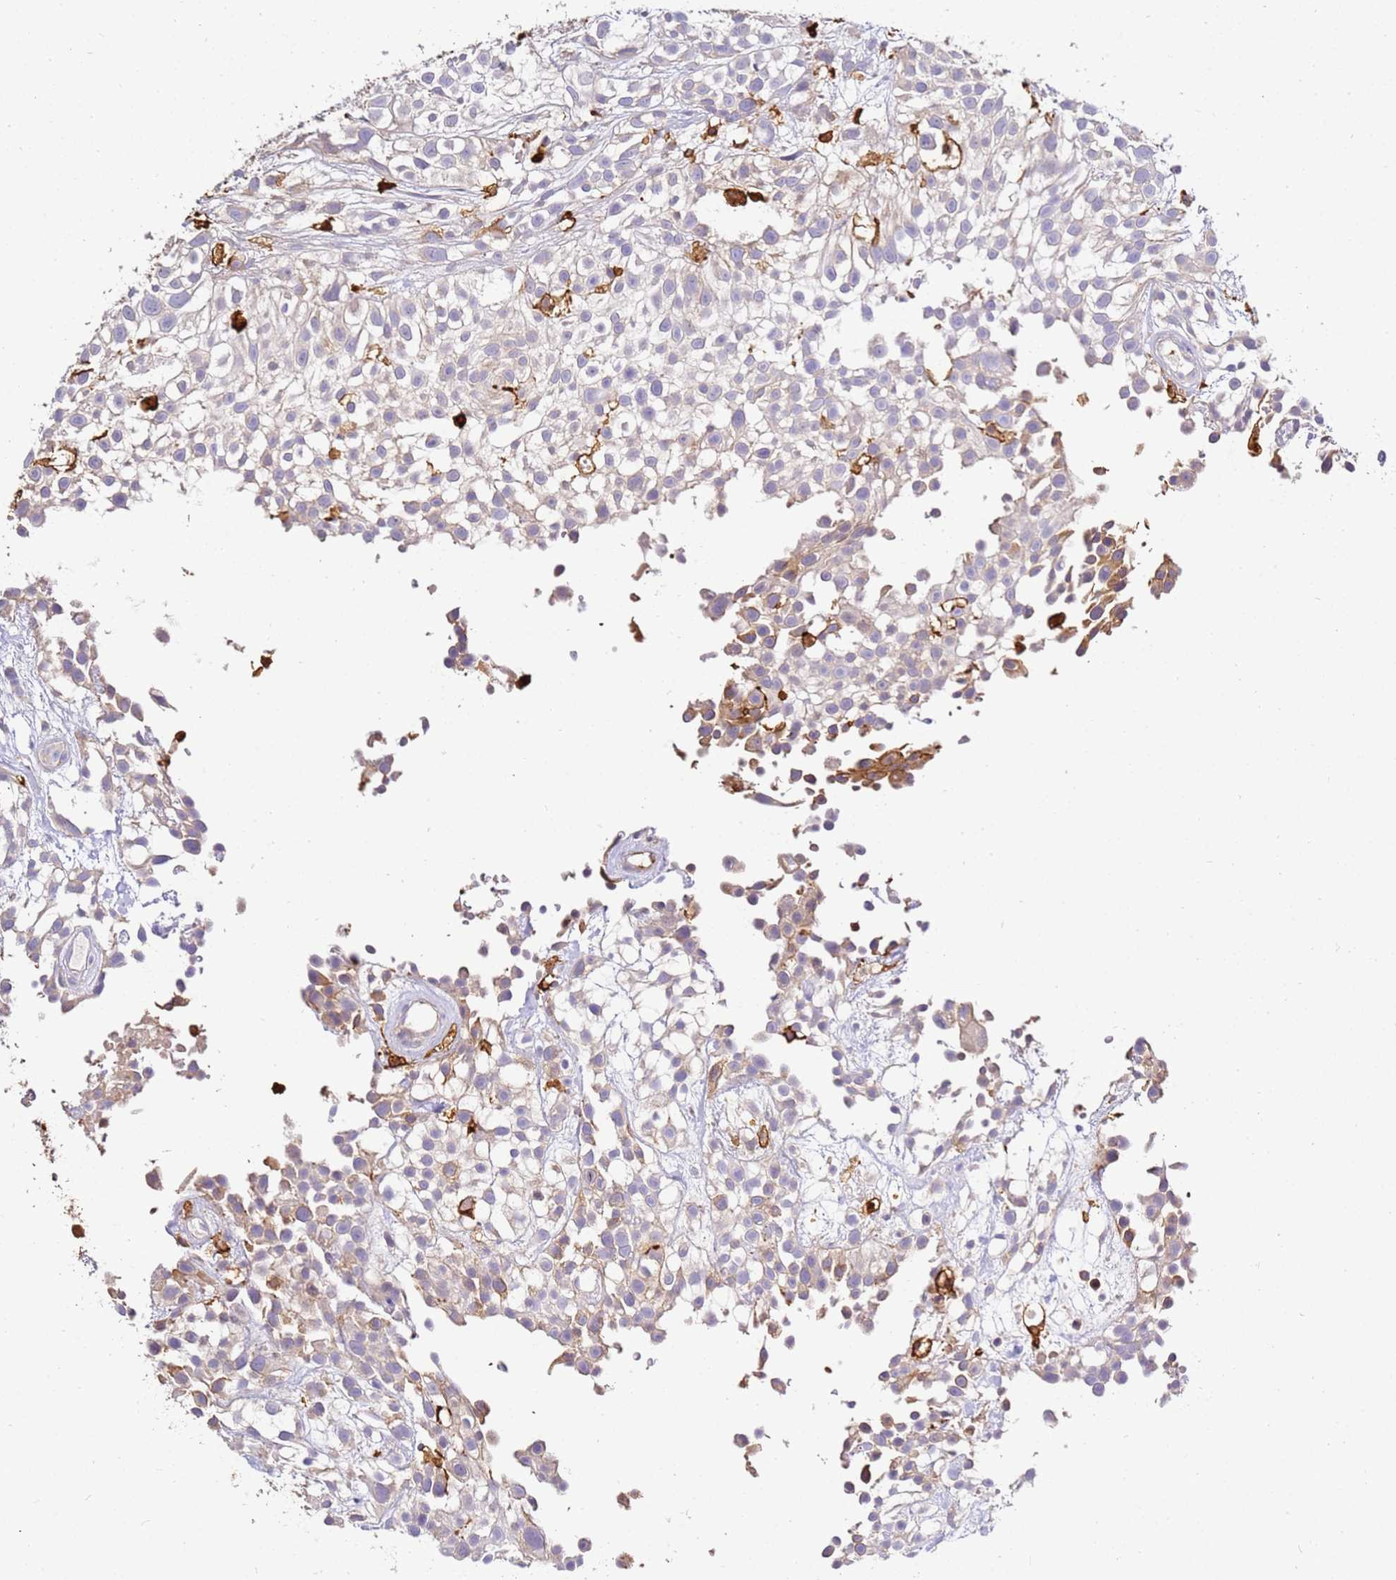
{"staining": {"intensity": "weak", "quantity": "<25%", "location": "cytoplasmic/membranous"}, "tissue": "urothelial cancer", "cell_type": "Tumor cells", "image_type": "cancer", "snomed": [{"axis": "morphology", "description": "Urothelial carcinoma, High grade"}, {"axis": "topography", "description": "Urinary bladder"}], "caption": "The histopathology image demonstrates no significant expression in tumor cells of urothelial carcinoma (high-grade).", "gene": "CORO1A", "patient": {"sex": "male", "age": 56}}